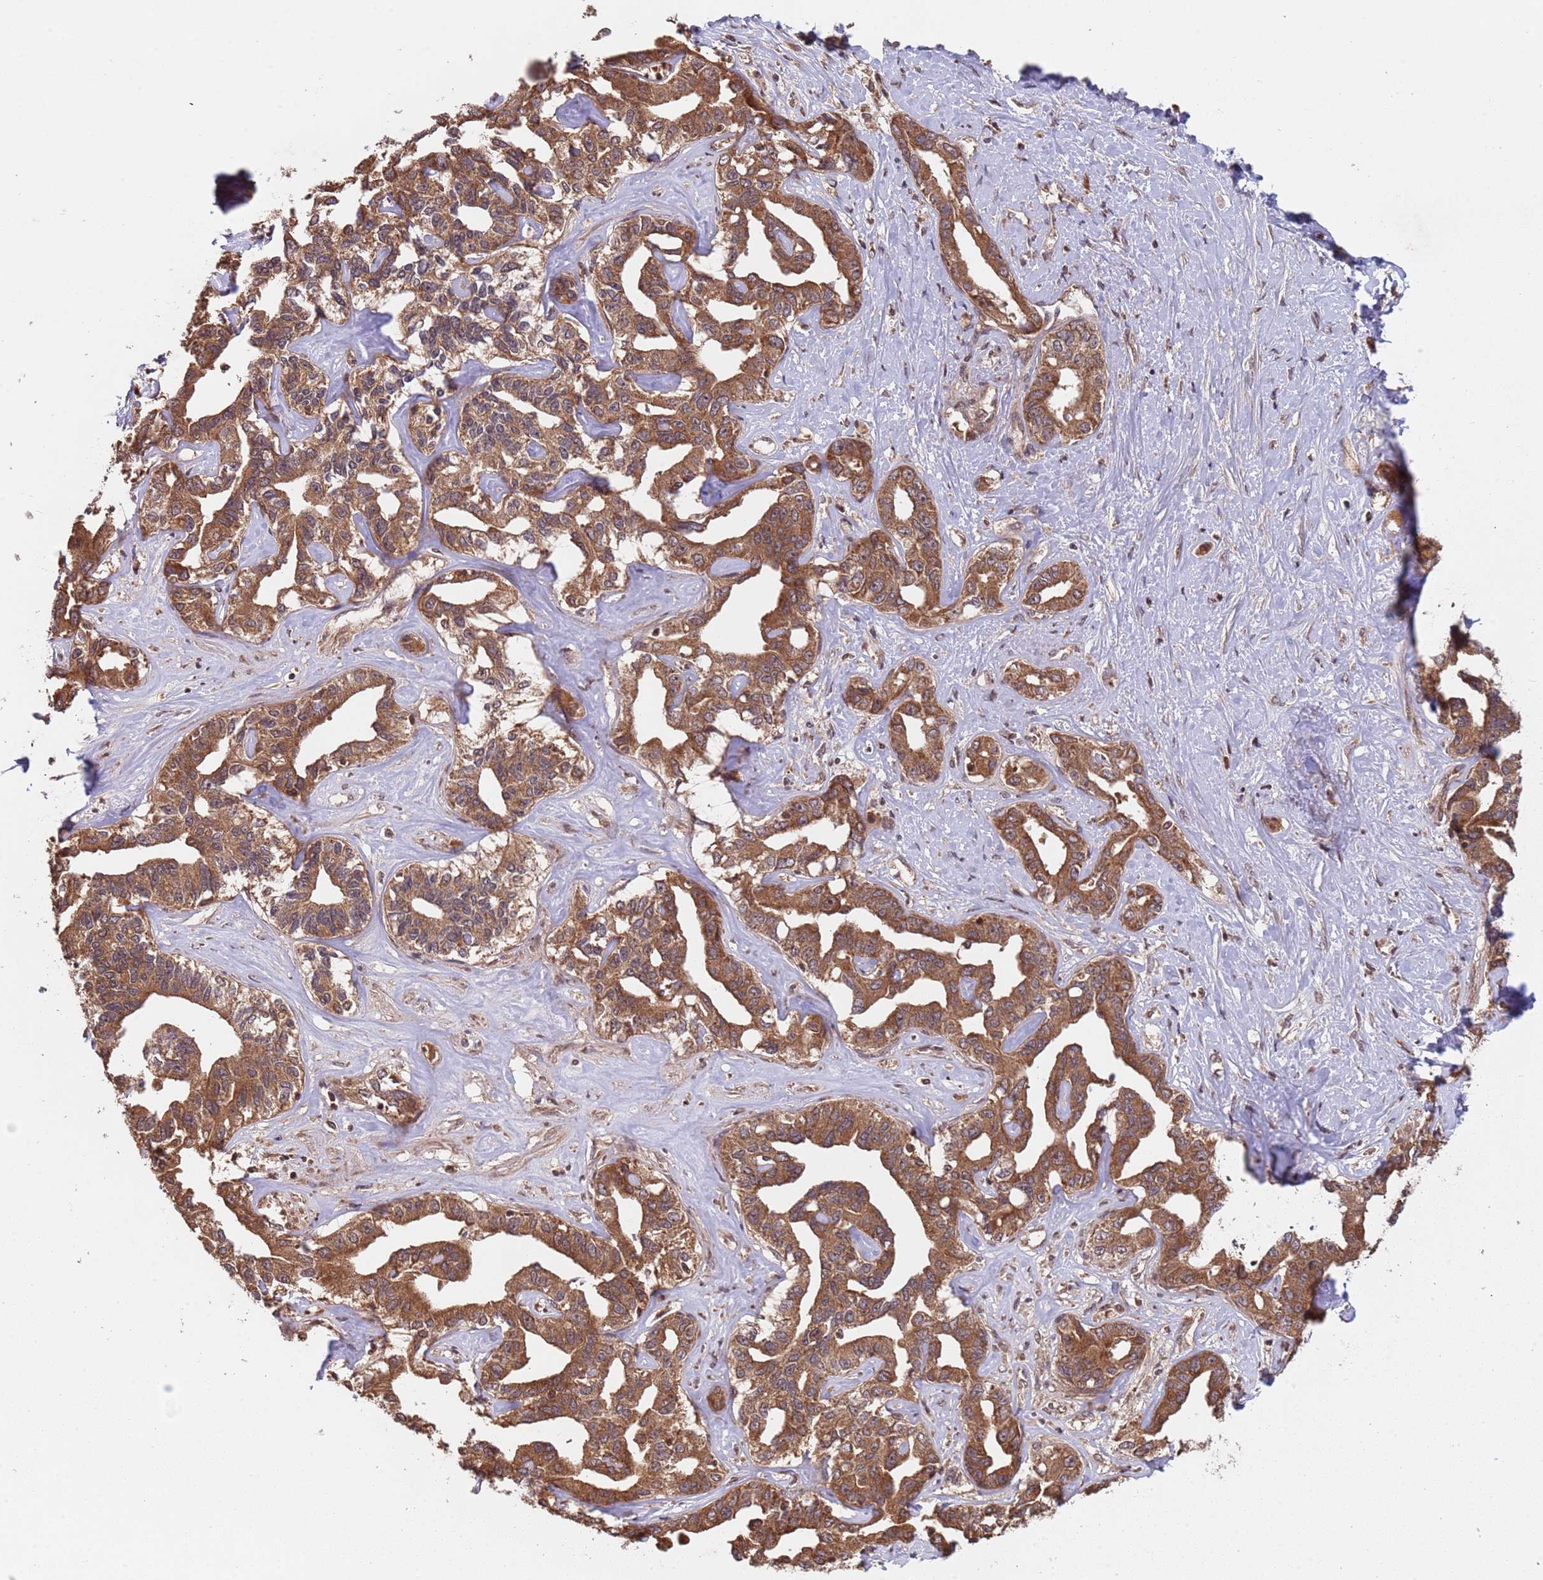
{"staining": {"intensity": "strong", "quantity": ">75%", "location": "cytoplasmic/membranous"}, "tissue": "liver cancer", "cell_type": "Tumor cells", "image_type": "cancer", "snomed": [{"axis": "morphology", "description": "Cholangiocarcinoma"}, {"axis": "topography", "description": "Liver"}], "caption": "Human liver cholangiocarcinoma stained for a protein (brown) shows strong cytoplasmic/membranous positive expression in about >75% of tumor cells.", "gene": "ERI1", "patient": {"sex": "male", "age": 59}}